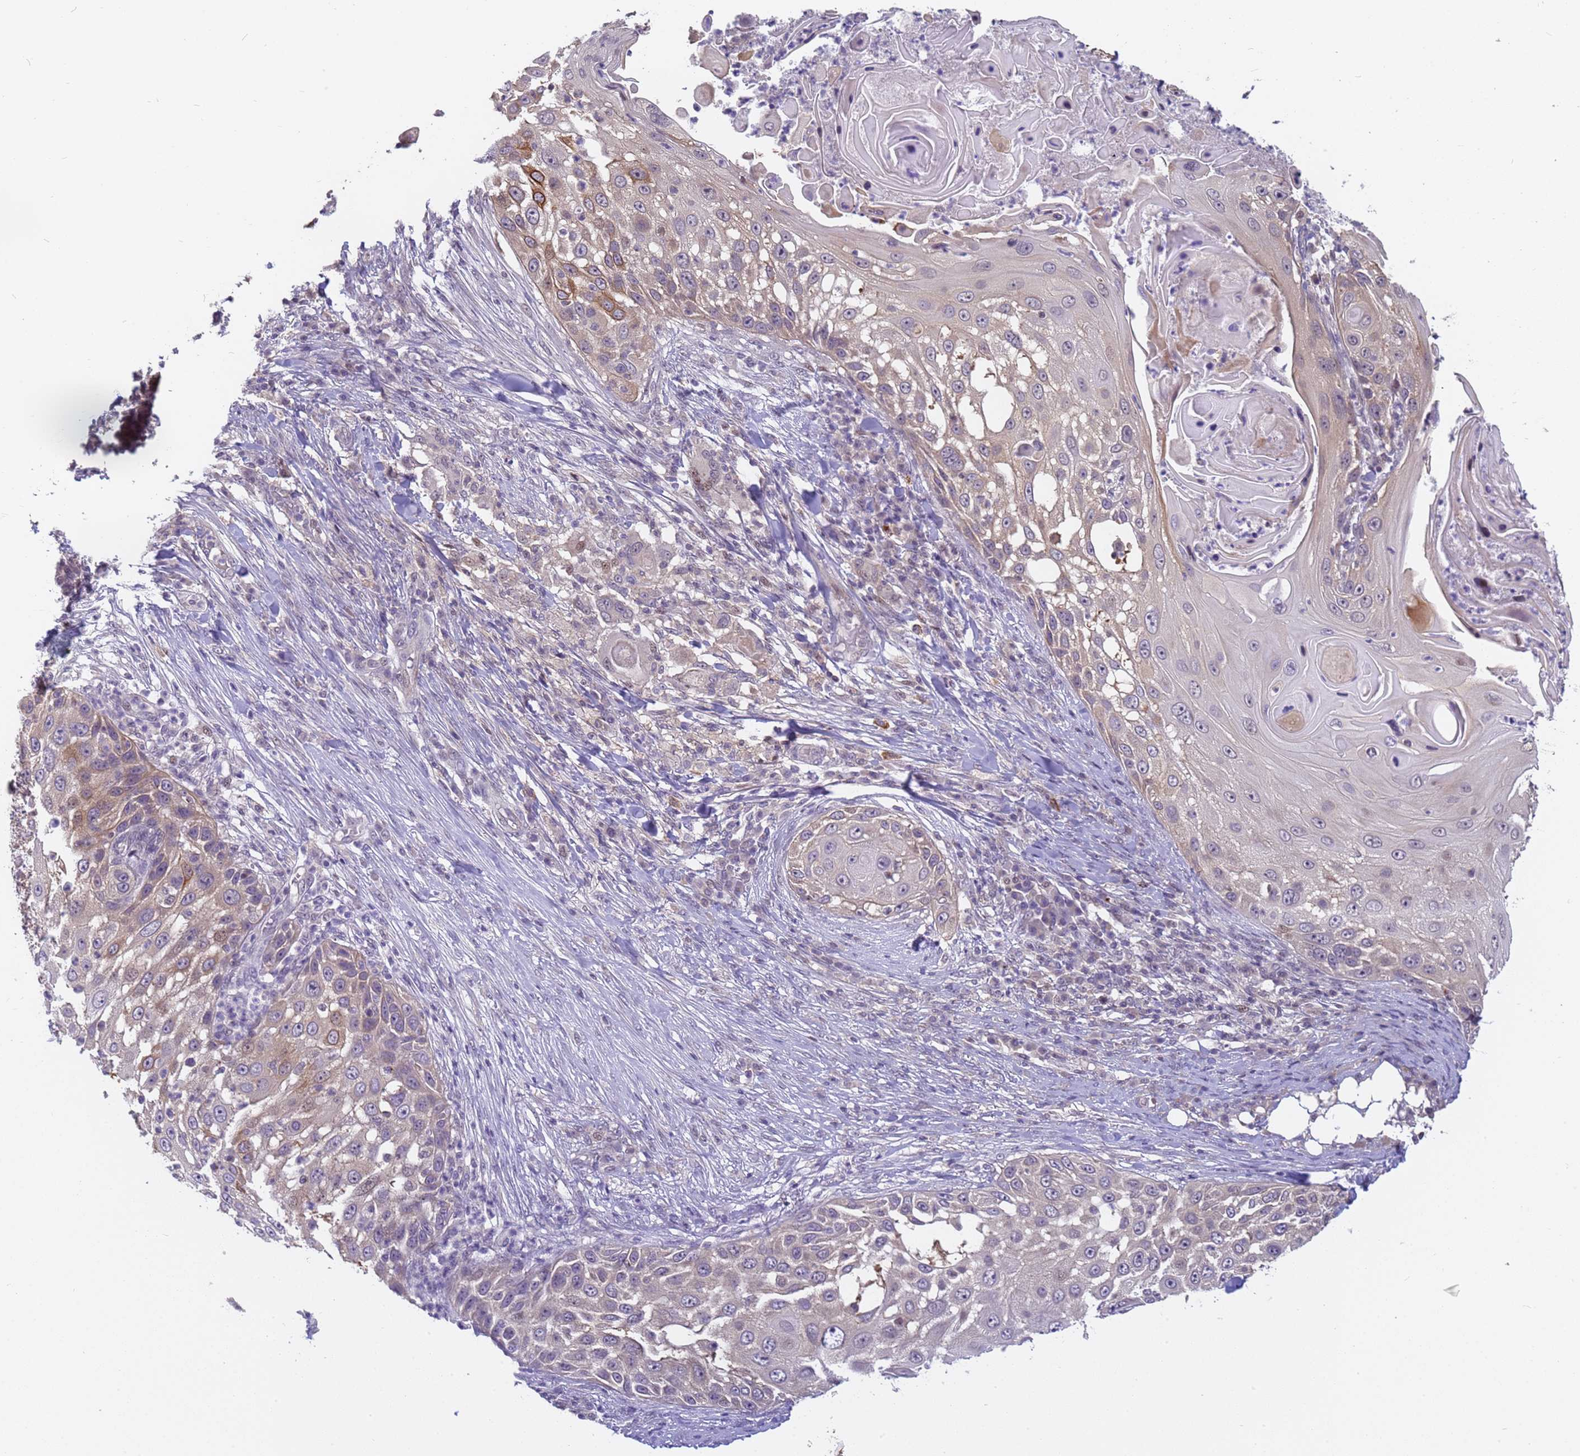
{"staining": {"intensity": "moderate", "quantity": "<25%", "location": "cytoplasmic/membranous"}, "tissue": "skin cancer", "cell_type": "Tumor cells", "image_type": "cancer", "snomed": [{"axis": "morphology", "description": "Squamous cell carcinoma, NOS"}, {"axis": "topography", "description": "Skin"}], "caption": "Skin squamous cell carcinoma stained with a brown dye demonstrates moderate cytoplasmic/membranous positive staining in about <25% of tumor cells.", "gene": "VWA3A", "patient": {"sex": "female", "age": 44}}